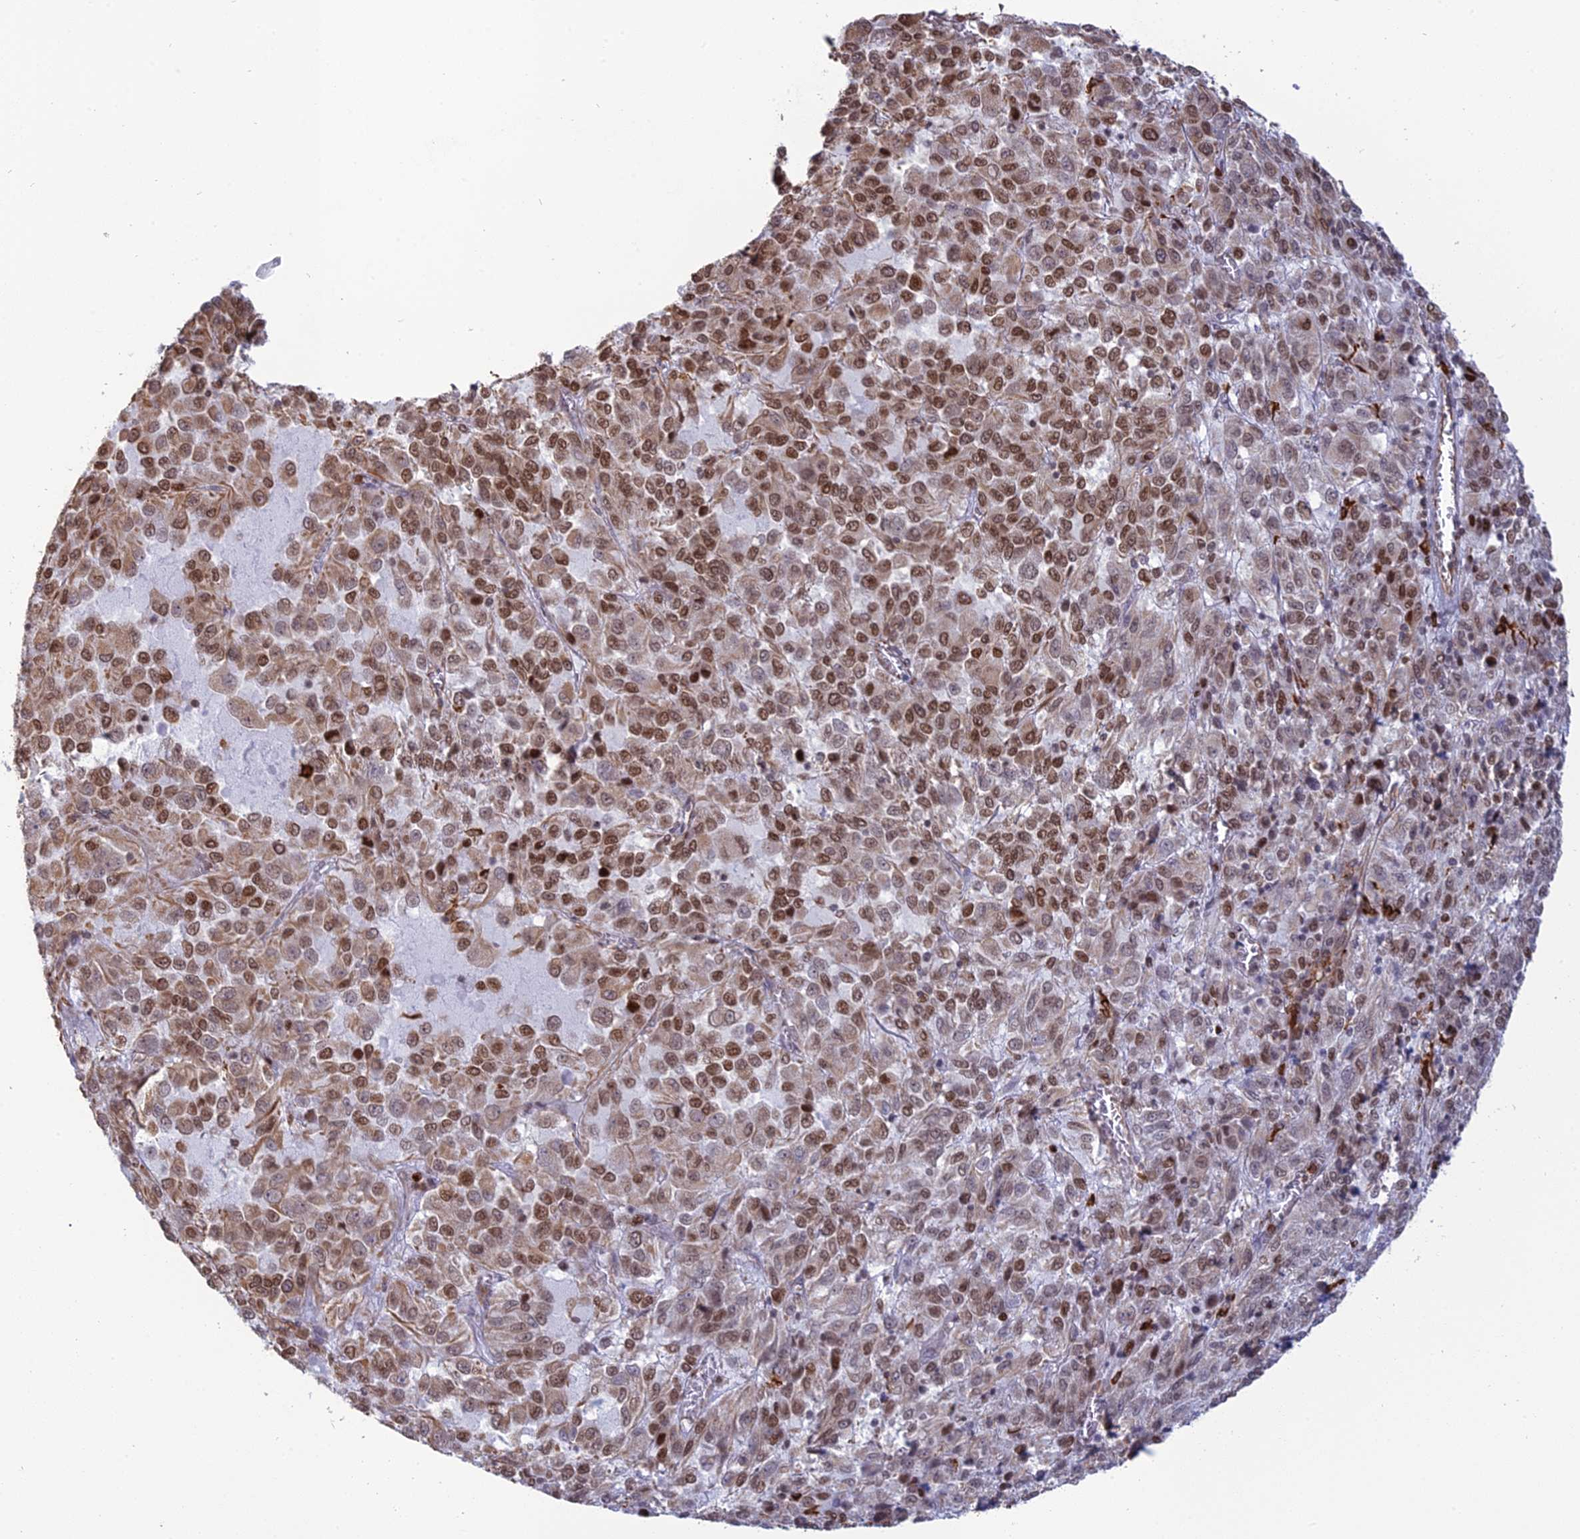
{"staining": {"intensity": "moderate", "quantity": "25%-75%", "location": "nuclear"}, "tissue": "melanoma", "cell_type": "Tumor cells", "image_type": "cancer", "snomed": [{"axis": "morphology", "description": "Malignant melanoma, Metastatic site"}, {"axis": "topography", "description": "Lung"}], "caption": "High-magnification brightfield microscopy of melanoma stained with DAB (3,3'-diaminobenzidine) (brown) and counterstained with hematoxylin (blue). tumor cells exhibit moderate nuclear staining is present in about25%-75% of cells. (IHC, brightfield microscopy, high magnification).", "gene": "APOBR", "patient": {"sex": "male", "age": 64}}